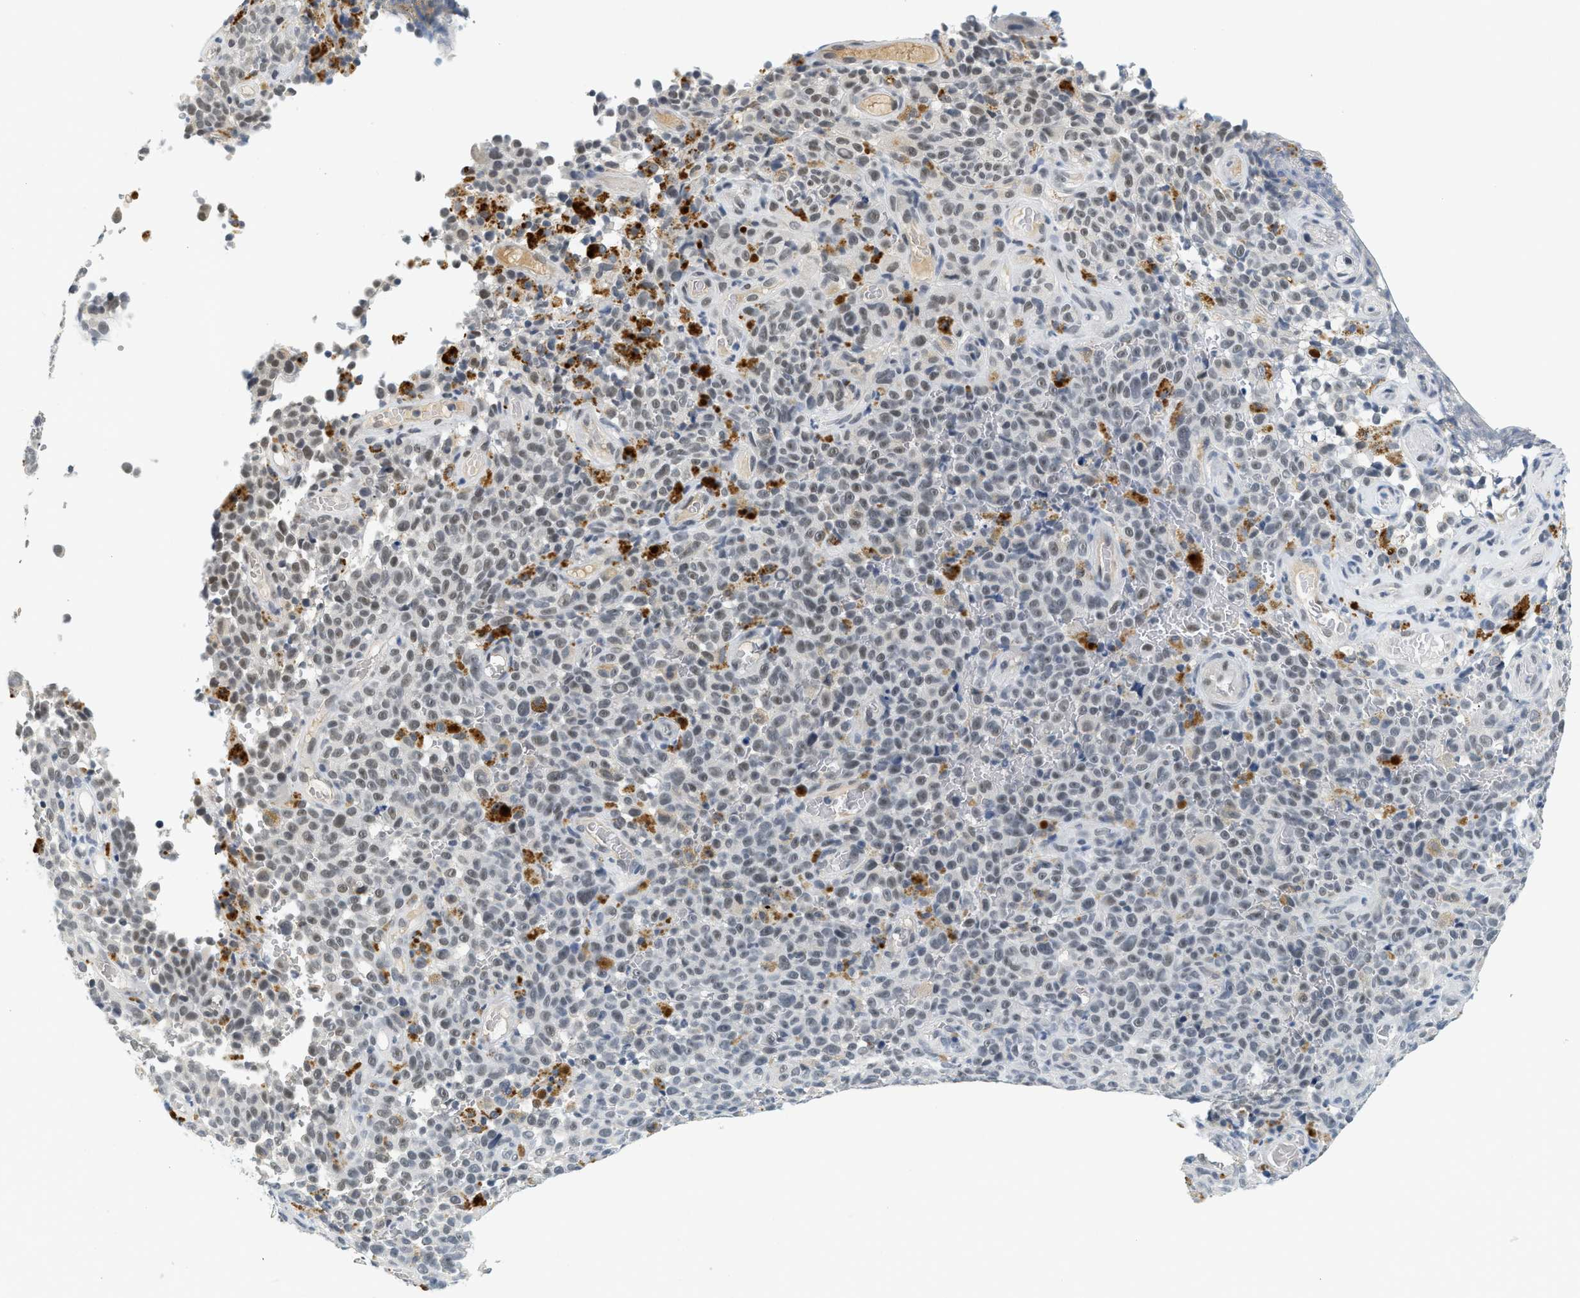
{"staining": {"intensity": "weak", "quantity": "<25%", "location": "nuclear"}, "tissue": "melanoma", "cell_type": "Tumor cells", "image_type": "cancer", "snomed": [{"axis": "morphology", "description": "Malignant melanoma, NOS"}, {"axis": "topography", "description": "Skin"}], "caption": "Malignant melanoma was stained to show a protein in brown. There is no significant expression in tumor cells.", "gene": "MZF1", "patient": {"sex": "female", "age": 82}}